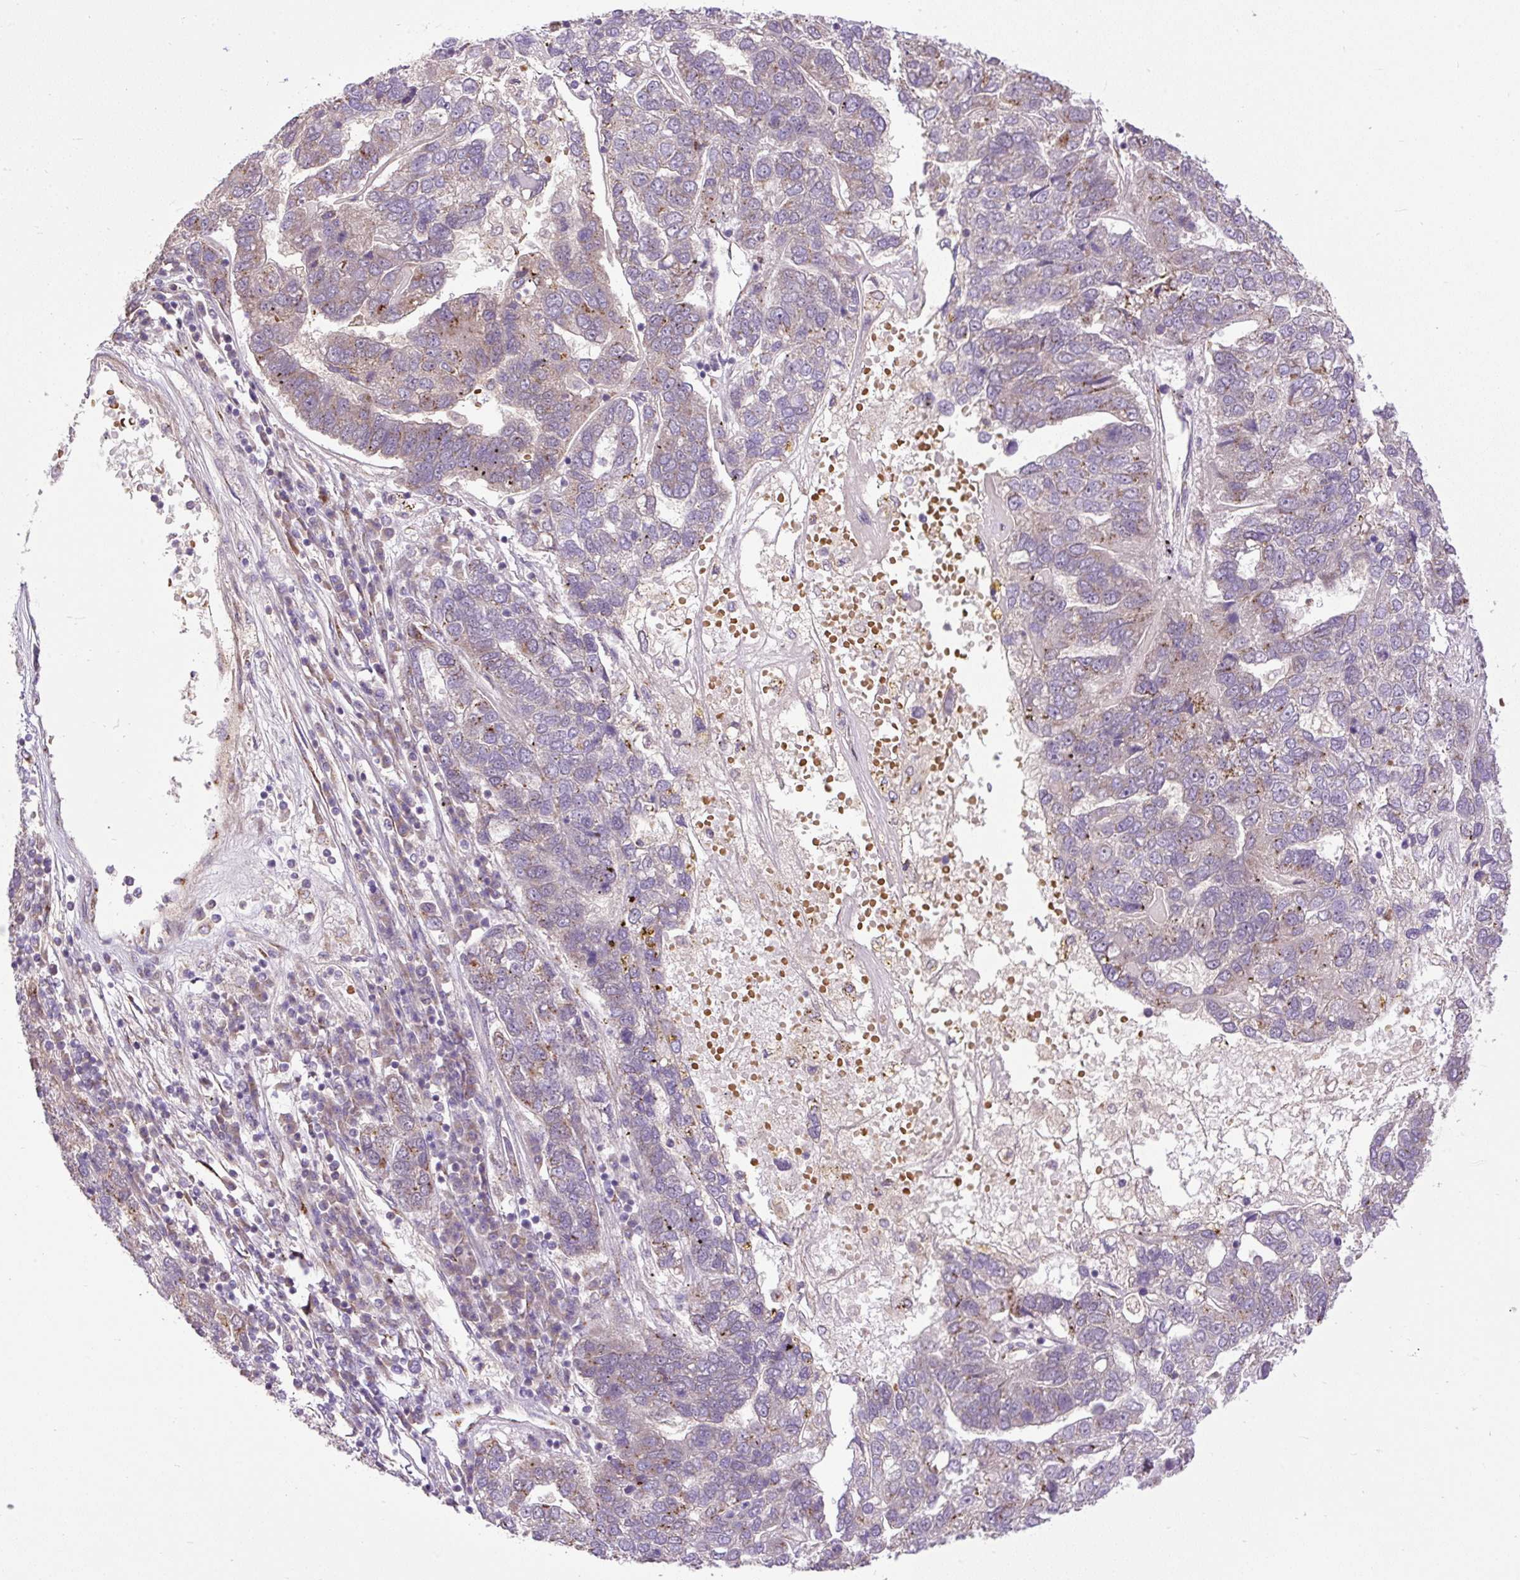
{"staining": {"intensity": "moderate", "quantity": "<25%", "location": "cytoplasmic/membranous"}, "tissue": "pancreatic cancer", "cell_type": "Tumor cells", "image_type": "cancer", "snomed": [{"axis": "morphology", "description": "Adenocarcinoma, NOS"}, {"axis": "topography", "description": "Pancreas"}], "caption": "Moderate cytoplasmic/membranous positivity is seen in about <25% of tumor cells in adenocarcinoma (pancreatic). The protein is shown in brown color, while the nuclei are stained blue.", "gene": "MSMP", "patient": {"sex": "female", "age": 61}}